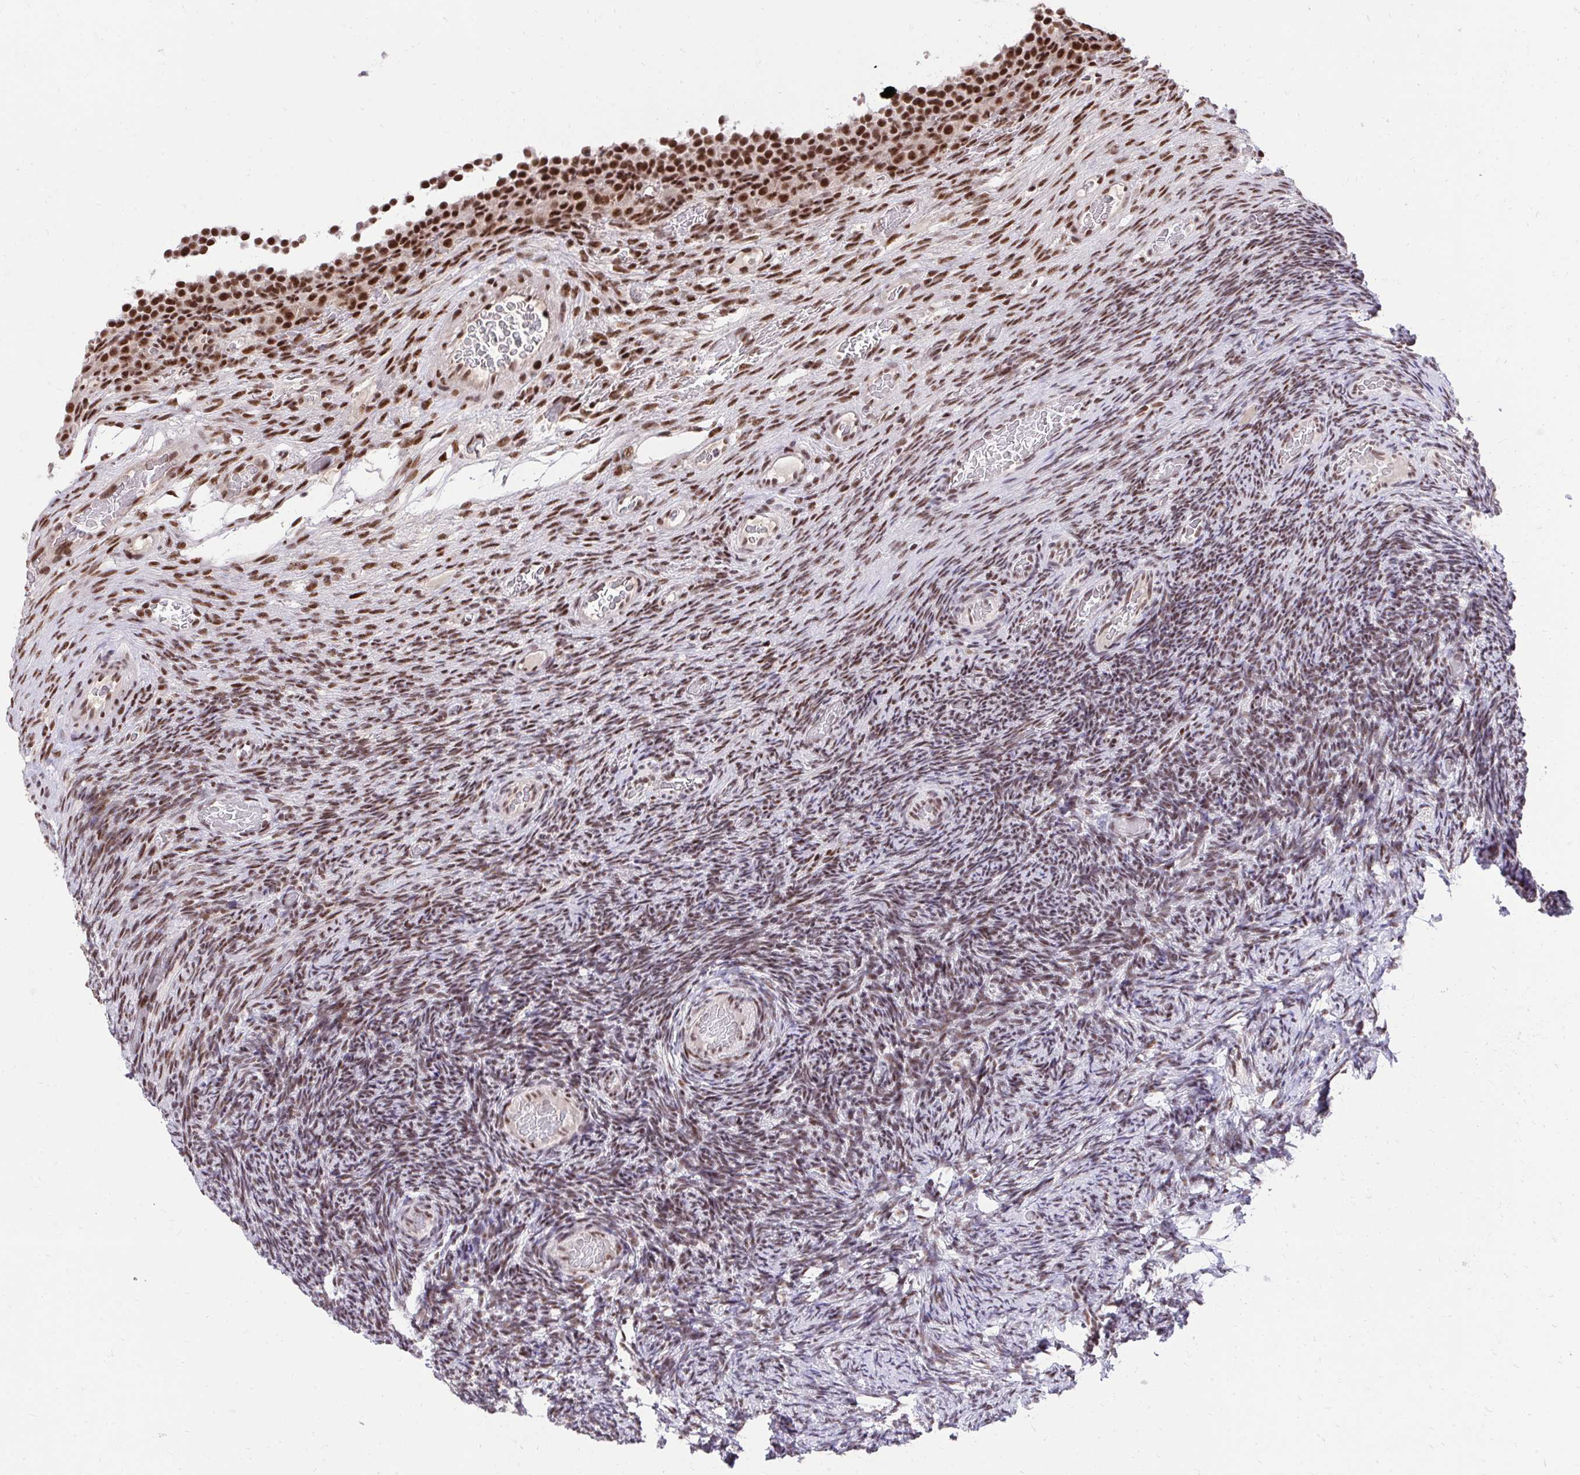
{"staining": {"intensity": "strong", "quantity": ">75%", "location": "nuclear"}, "tissue": "ovary", "cell_type": "Follicle cells", "image_type": "normal", "snomed": [{"axis": "morphology", "description": "Normal tissue, NOS"}, {"axis": "topography", "description": "Ovary"}], "caption": "Approximately >75% of follicle cells in normal human ovary display strong nuclear protein positivity as visualized by brown immunohistochemical staining.", "gene": "SYNE4", "patient": {"sex": "female", "age": 34}}